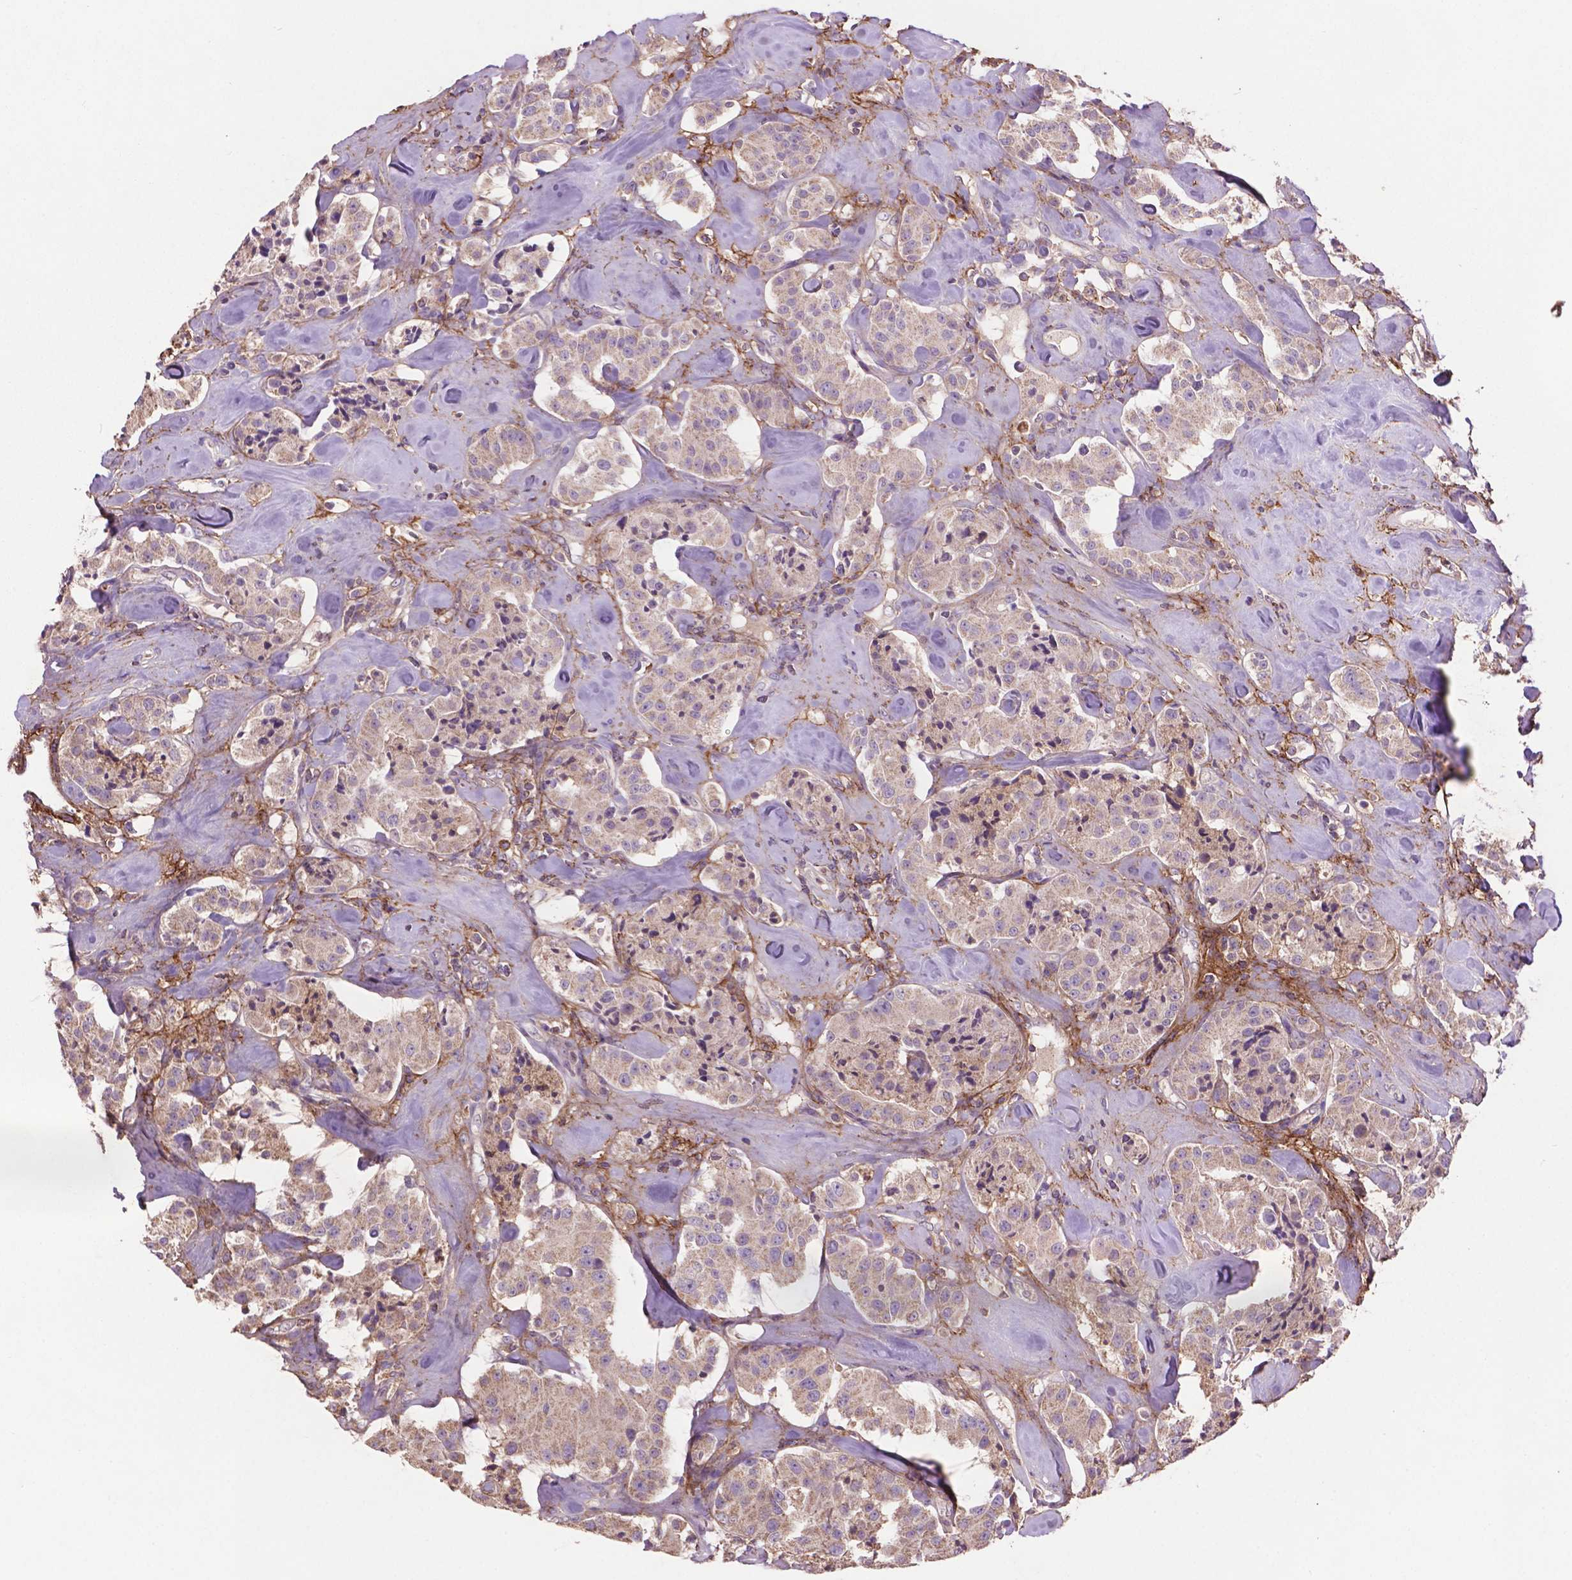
{"staining": {"intensity": "negative", "quantity": "none", "location": "none"}, "tissue": "carcinoid", "cell_type": "Tumor cells", "image_type": "cancer", "snomed": [{"axis": "morphology", "description": "Carcinoid, malignant, NOS"}, {"axis": "topography", "description": "Pancreas"}], "caption": "This is a histopathology image of IHC staining of carcinoid, which shows no expression in tumor cells. Brightfield microscopy of immunohistochemistry (IHC) stained with DAB (brown) and hematoxylin (blue), captured at high magnification.", "gene": "LRRC3C", "patient": {"sex": "male", "age": 41}}